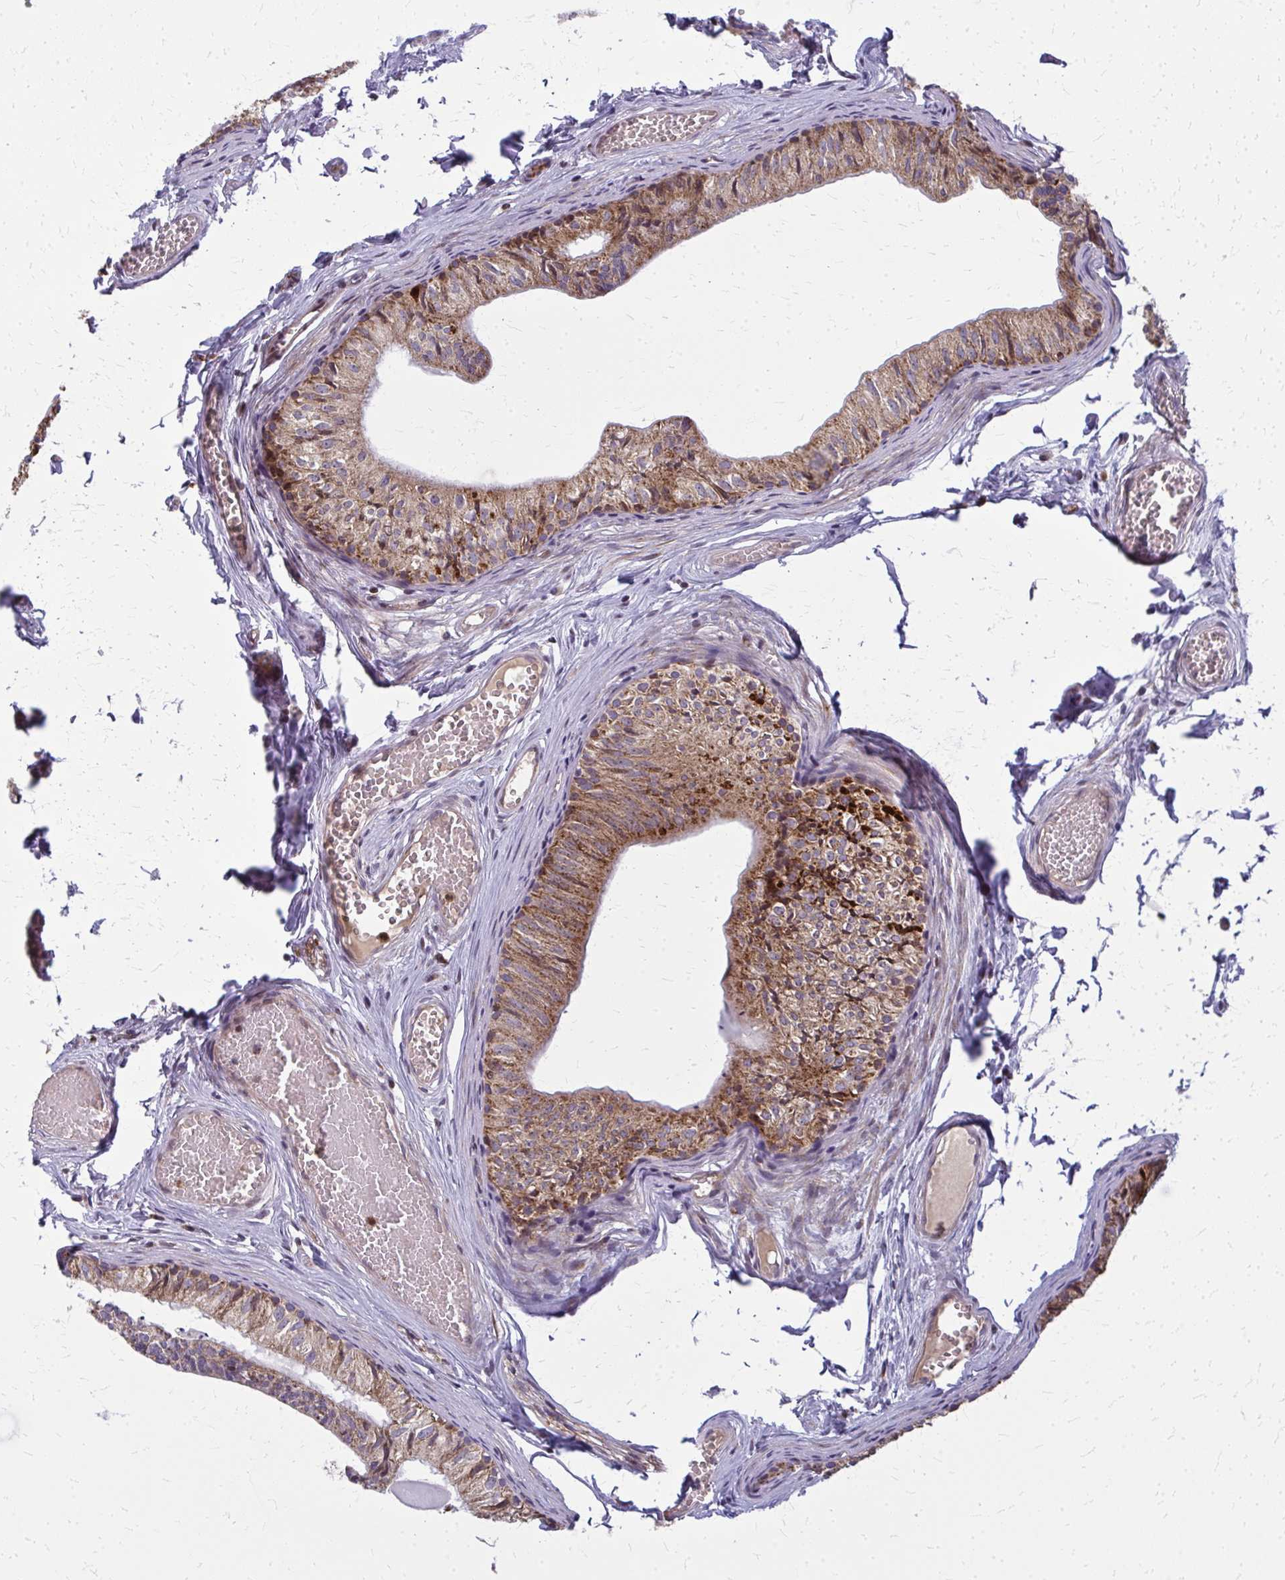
{"staining": {"intensity": "strong", "quantity": ">75%", "location": "cytoplasmic/membranous"}, "tissue": "epididymis", "cell_type": "Glandular cells", "image_type": "normal", "snomed": [{"axis": "morphology", "description": "Normal tissue, NOS"}, {"axis": "topography", "description": "Epididymis"}], "caption": "Glandular cells reveal strong cytoplasmic/membranous expression in about >75% of cells in normal epididymis. The staining was performed using DAB to visualize the protein expression in brown, while the nuclei were stained in blue with hematoxylin (Magnification: 20x).", "gene": "MCCC1", "patient": {"sex": "male", "age": 25}}